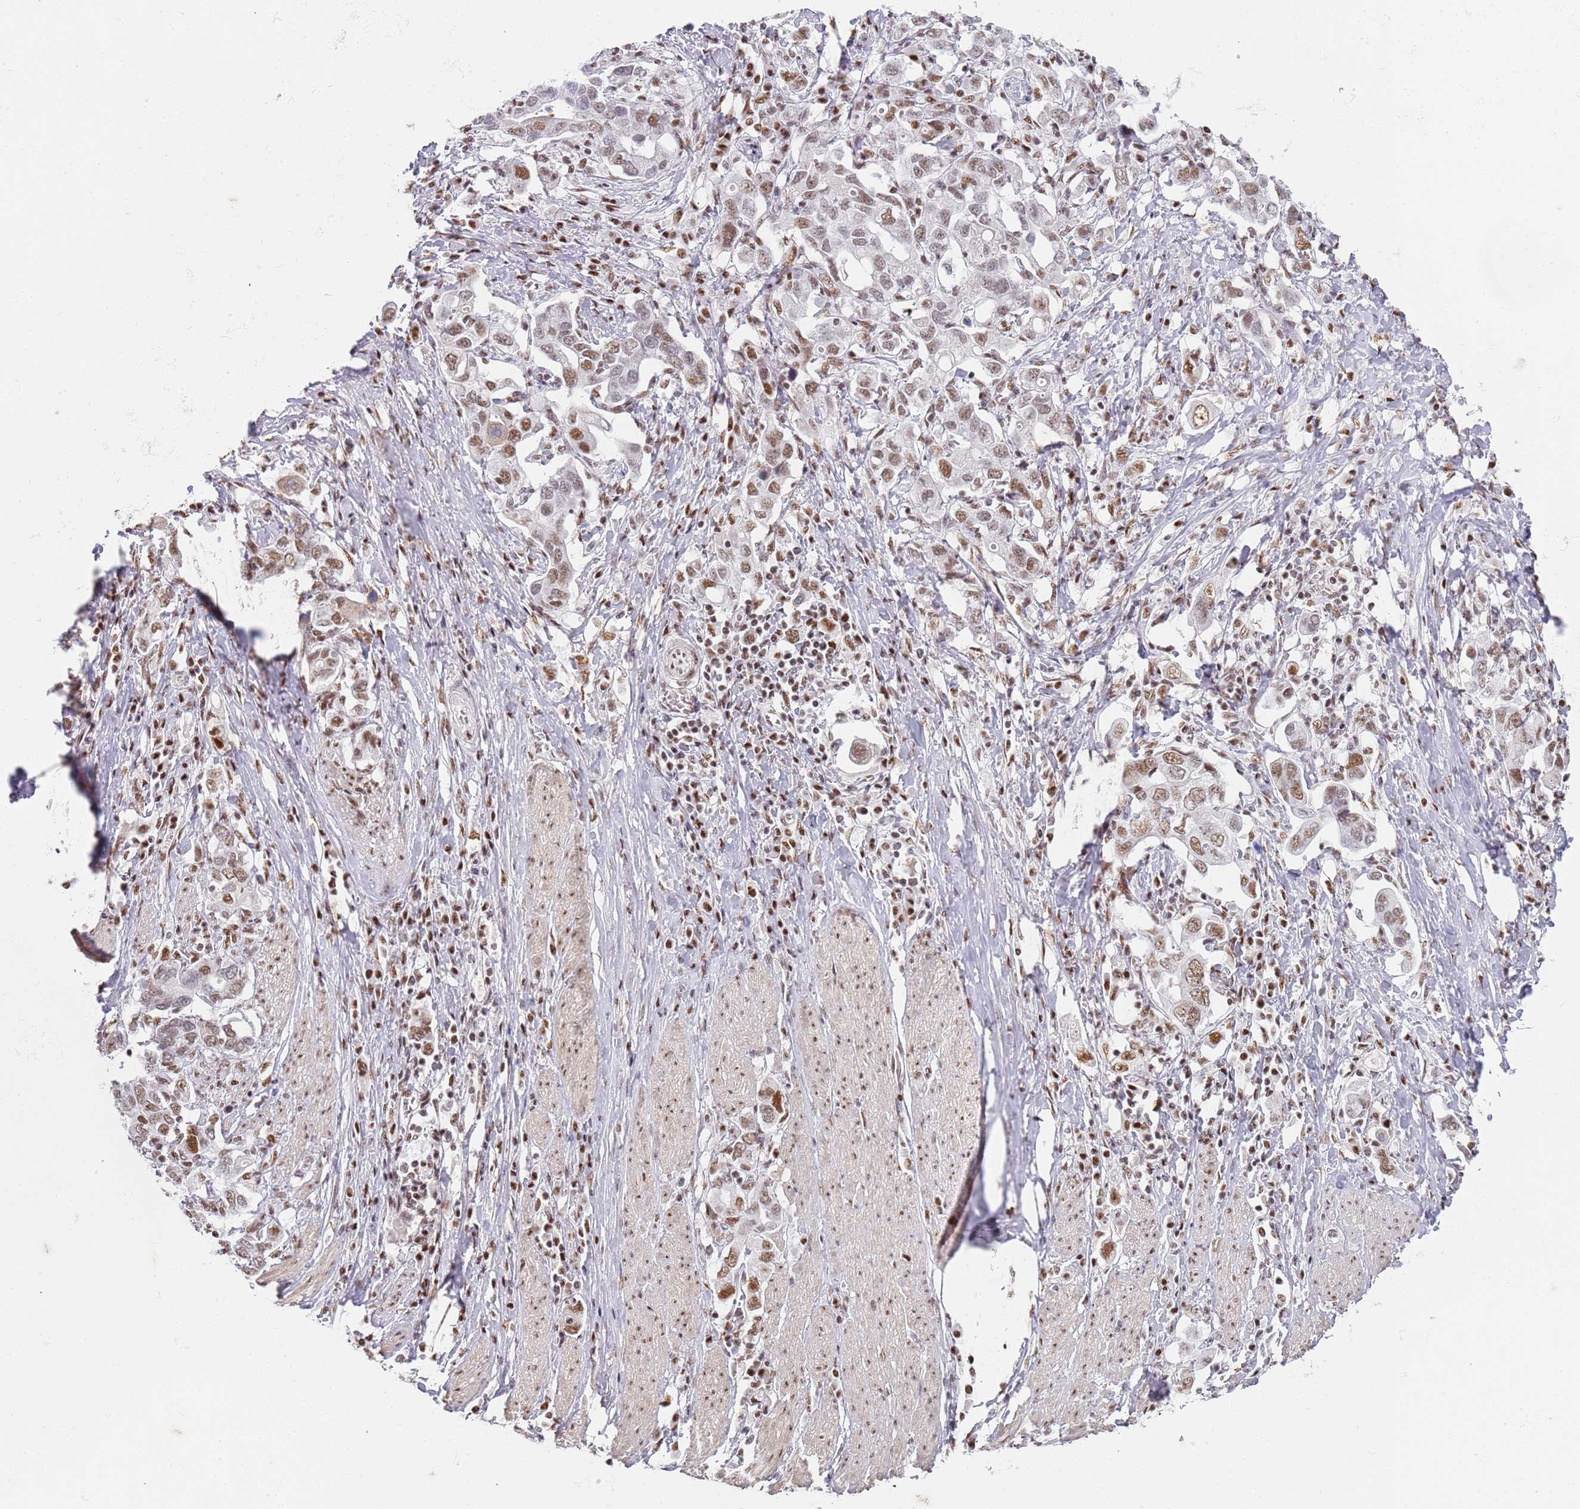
{"staining": {"intensity": "moderate", "quantity": ">75%", "location": "nuclear"}, "tissue": "stomach cancer", "cell_type": "Tumor cells", "image_type": "cancer", "snomed": [{"axis": "morphology", "description": "Adenocarcinoma, NOS"}, {"axis": "topography", "description": "Stomach, upper"}, {"axis": "topography", "description": "Stomach"}], "caption": "There is medium levels of moderate nuclear expression in tumor cells of stomach adenocarcinoma, as demonstrated by immunohistochemical staining (brown color).", "gene": "AKAP8L", "patient": {"sex": "male", "age": 62}}